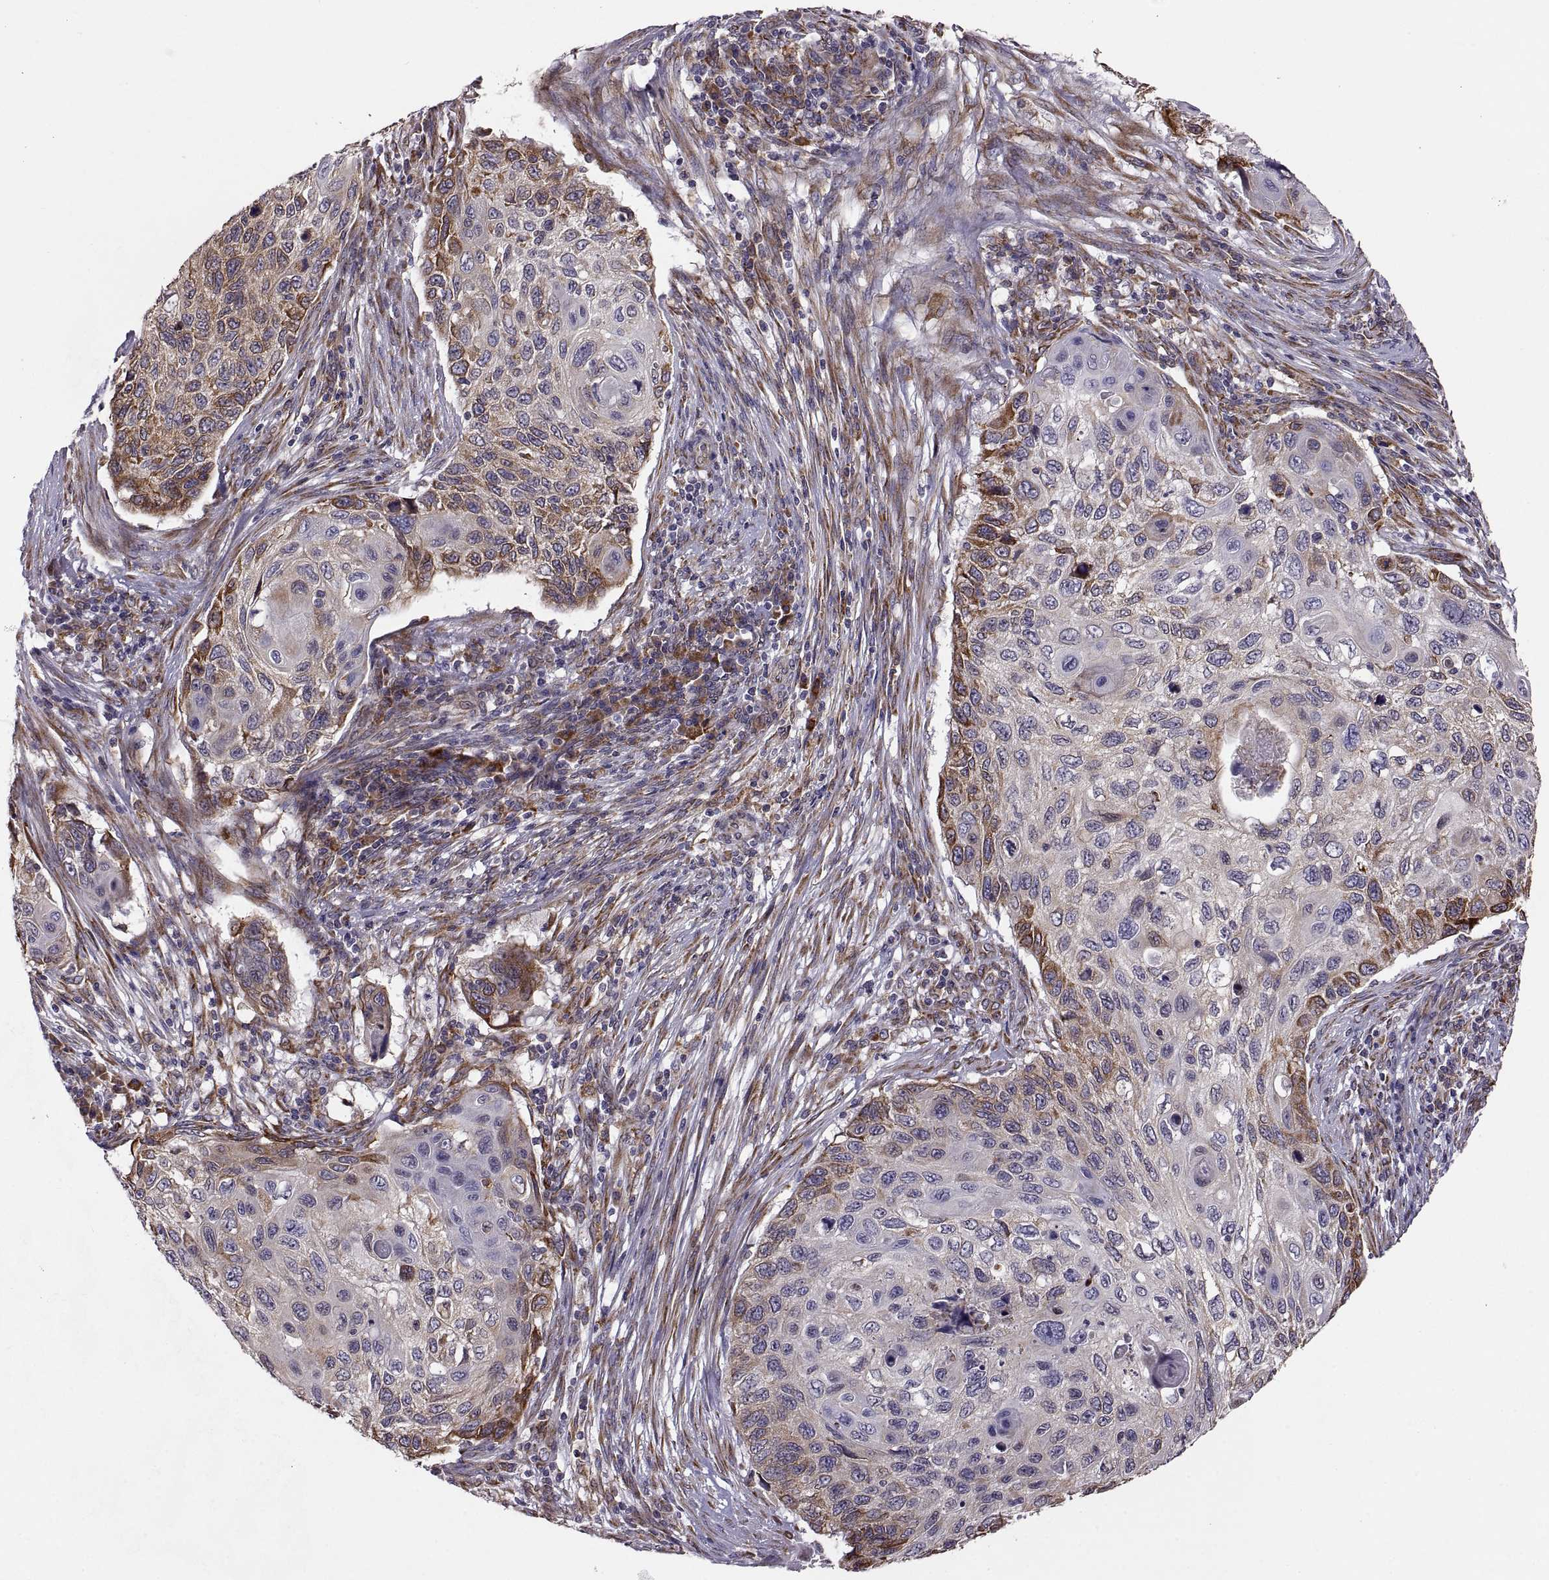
{"staining": {"intensity": "strong", "quantity": "<25%", "location": "cytoplasmic/membranous"}, "tissue": "cervical cancer", "cell_type": "Tumor cells", "image_type": "cancer", "snomed": [{"axis": "morphology", "description": "Squamous cell carcinoma, NOS"}, {"axis": "topography", "description": "Cervix"}], "caption": "Protein staining of cervical cancer (squamous cell carcinoma) tissue demonstrates strong cytoplasmic/membranous staining in about <25% of tumor cells.", "gene": "PLEKHB2", "patient": {"sex": "female", "age": 70}}